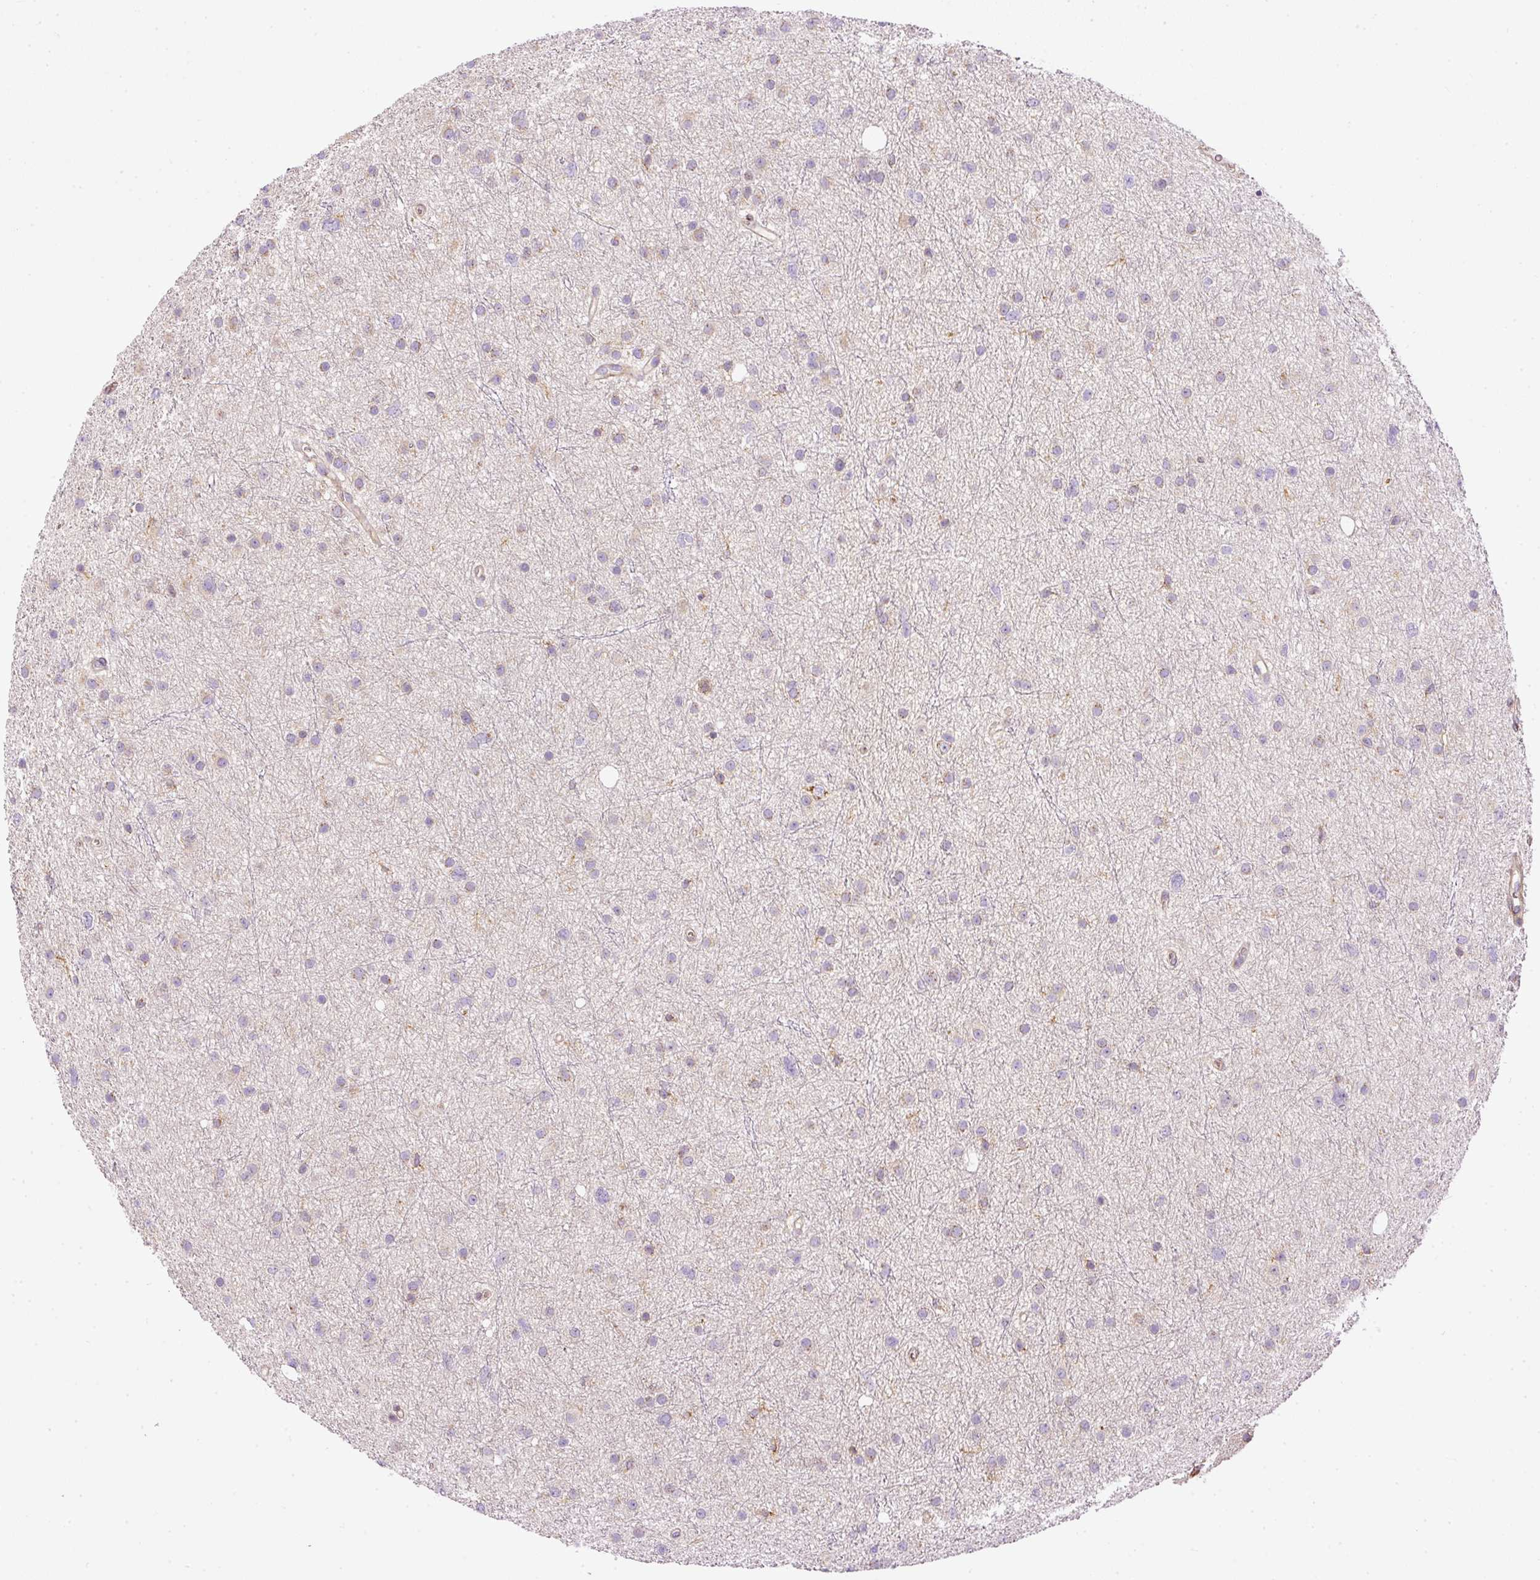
{"staining": {"intensity": "weak", "quantity": "<25%", "location": "cytoplasmic/membranous"}, "tissue": "glioma", "cell_type": "Tumor cells", "image_type": "cancer", "snomed": [{"axis": "morphology", "description": "Glioma, malignant, Low grade"}, {"axis": "topography", "description": "Cerebral cortex"}], "caption": "DAB (3,3'-diaminobenzidine) immunohistochemical staining of human glioma demonstrates no significant positivity in tumor cells.", "gene": "TBC1D2B", "patient": {"sex": "female", "age": 39}}